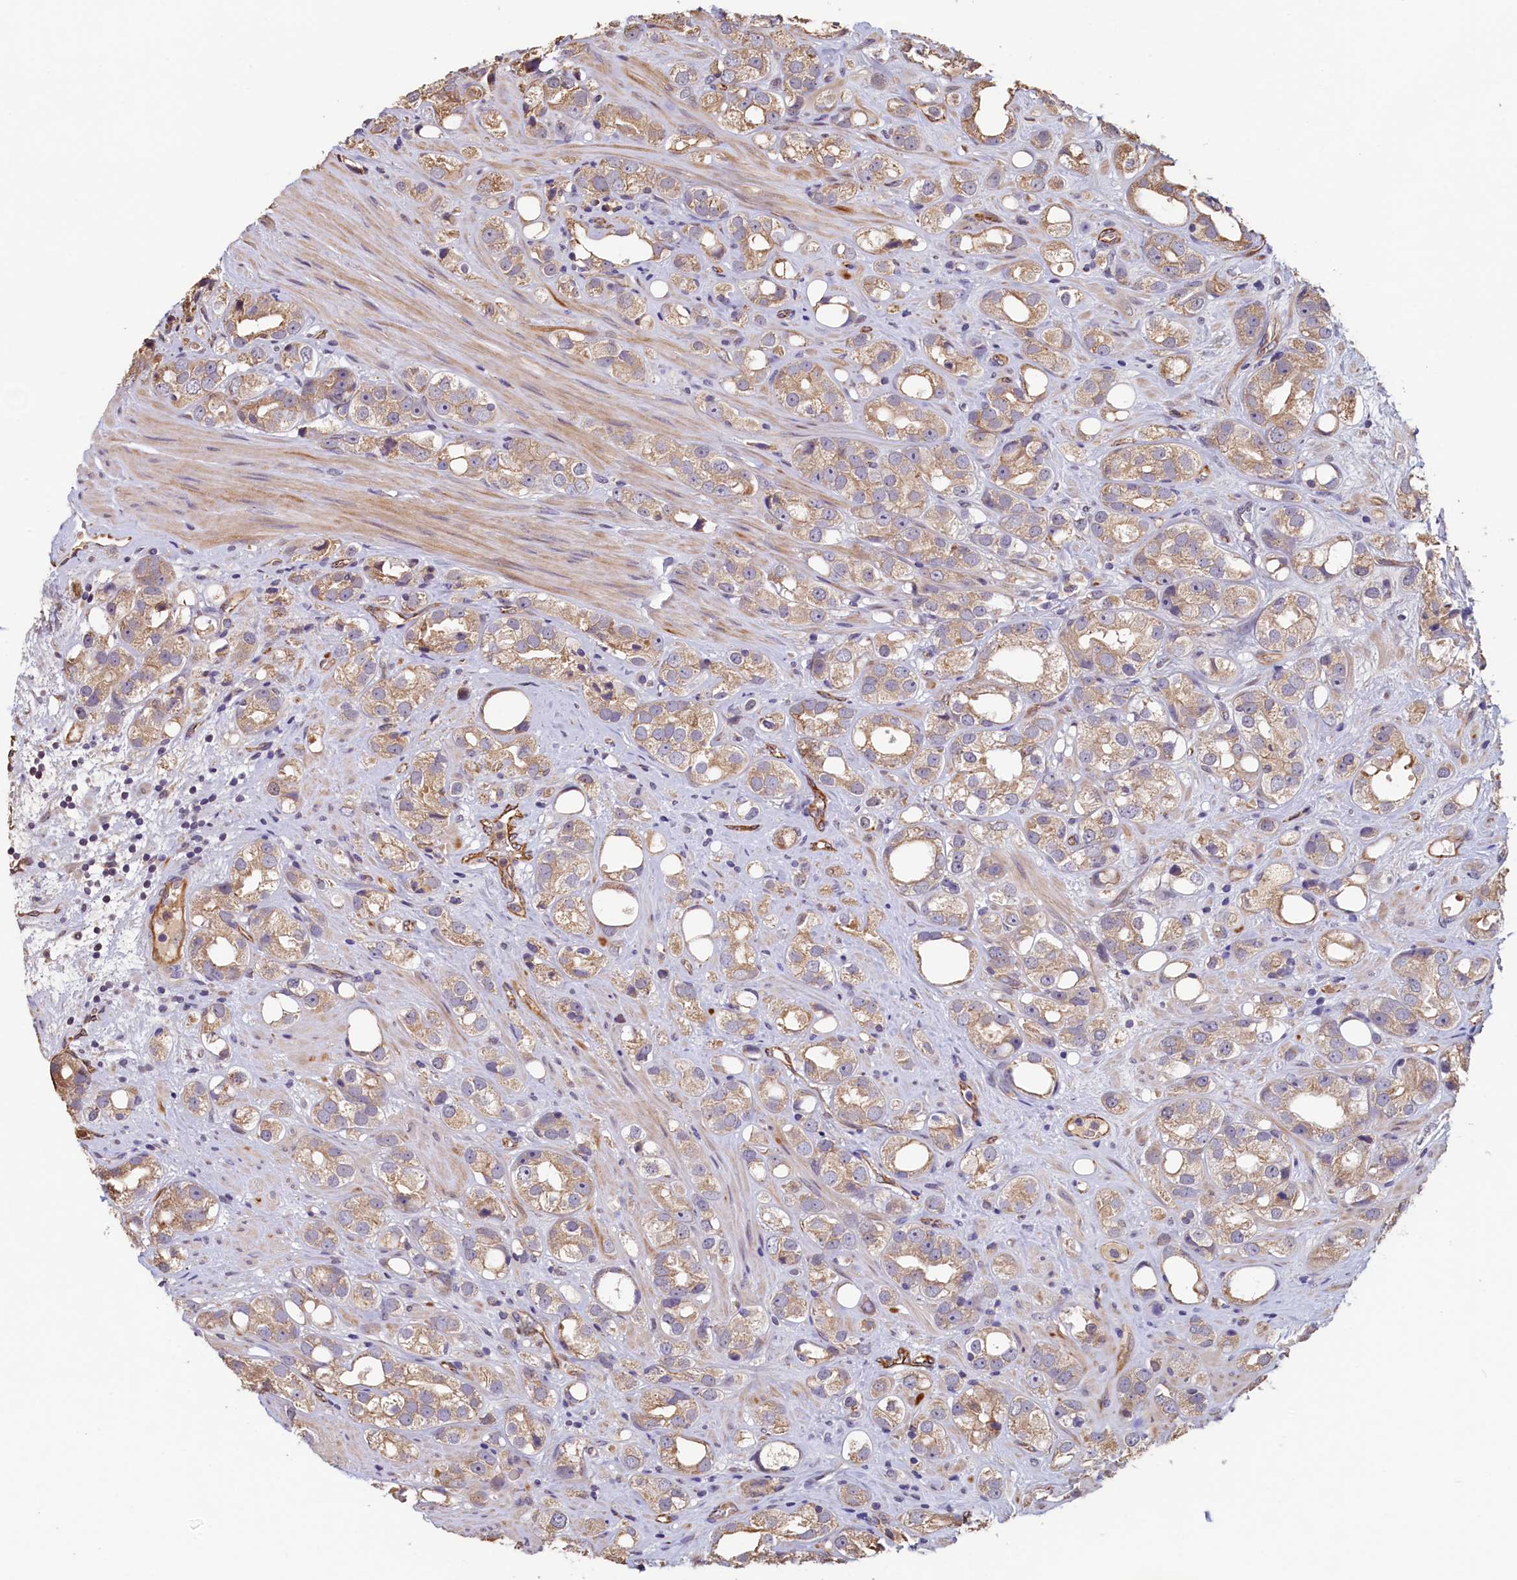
{"staining": {"intensity": "weak", "quantity": ">75%", "location": "cytoplasmic/membranous"}, "tissue": "prostate cancer", "cell_type": "Tumor cells", "image_type": "cancer", "snomed": [{"axis": "morphology", "description": "Adenocarcinoma, NOS"}, {"axis": "topography", "description": "Prostate"}], "caption": "Immunohistochemical staining of adenocarcinoma (prostate) shows low levels of weak cytoplasmic/membranous protein staining in approximately >75% of tumor cells.", "gene": "ACSBG1", "patient": {"sex": "male", "age": 79}}